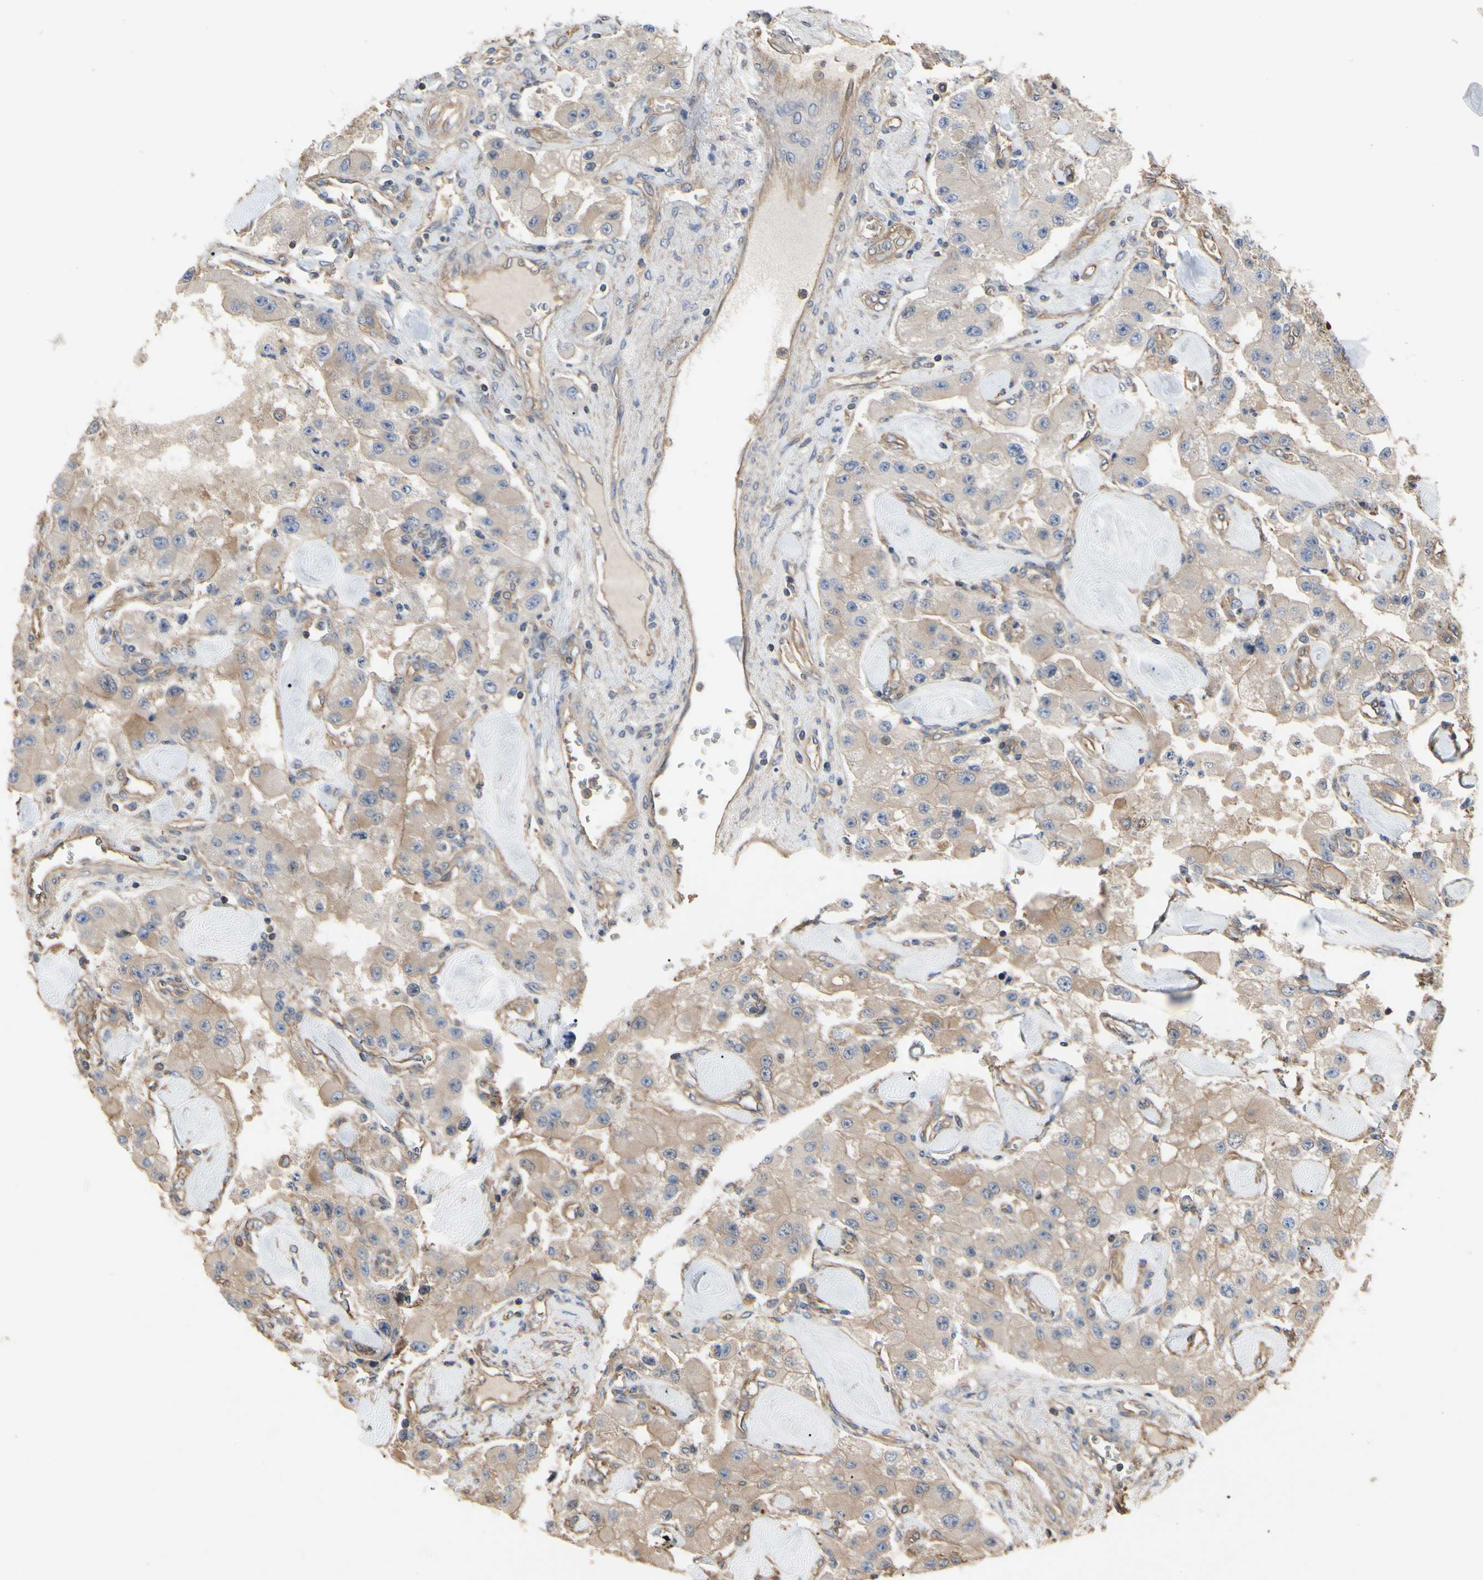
{"staining": {"intensity": "weak", "quantity": ">75%", "location": "cytoplasmic/membranous"}, "tissue": "carcinoid", "cell_type": "Tumor cells", "image_type": "cancer", "snomed": [{"axis": "morphology", "description": "Carcinoid, malignant, NOS"}, {"axis": "topography", "description": "Pancreas"}], "caption": "Carcinoid was stained to show a protein in brown. There is low levels of weak cytoplasmic/membranous staining in approximately >75% of tumor cells. (DAB IHC, brown staining for protein, blue staining for nuclei).", "gene": "PDZK1", "patient": {"sex": "male", "age": 41}}